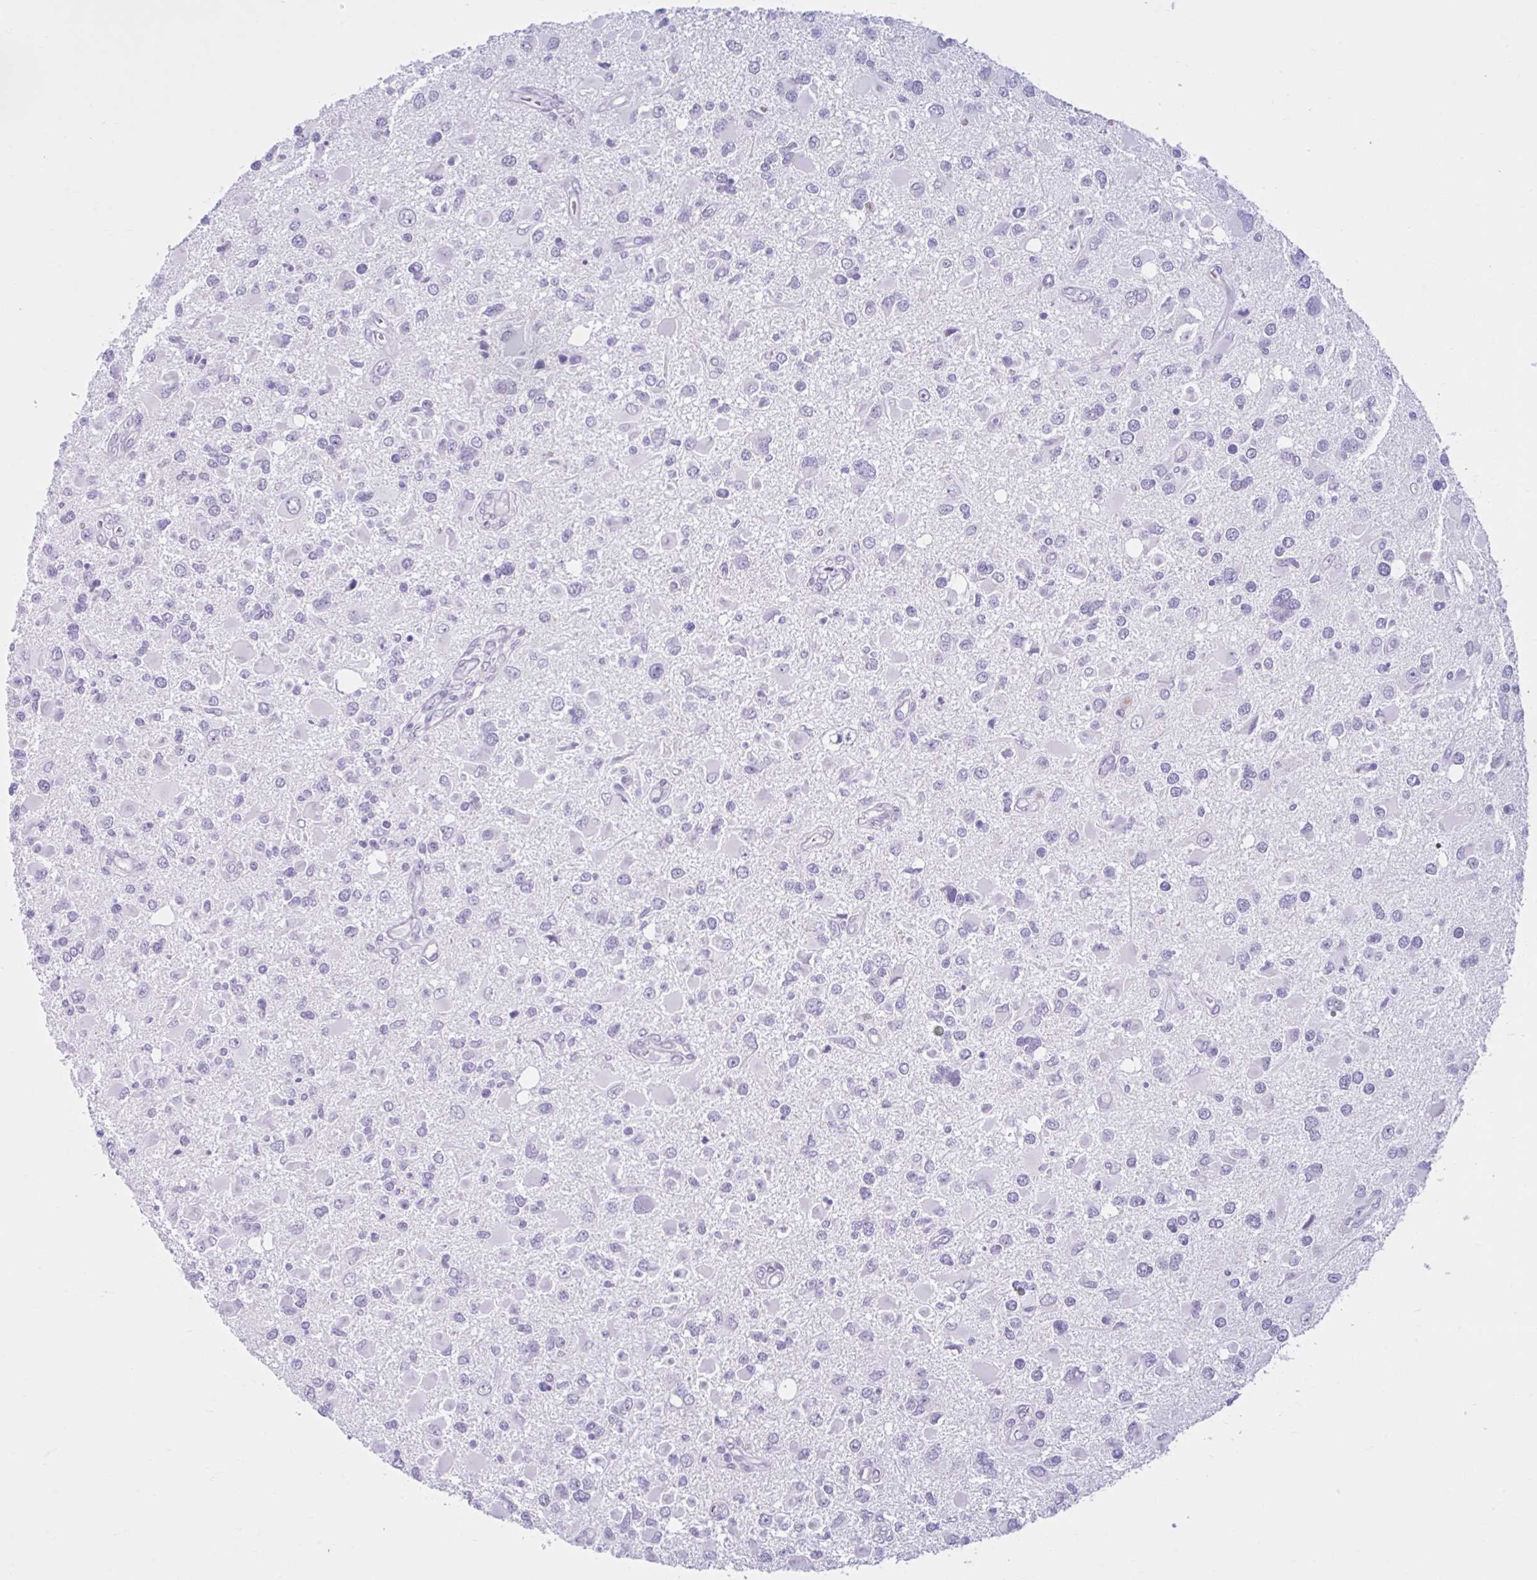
{"staining": {"intensity": "negative", "quantity": "none", "location": "none"}, "tissue": "glioma", "cell_type": "Tumor cells", "image_type": "cancer", "snomed": [{"axis": "morphology", "description": "Glioma, malignant, High grade"}, {"axis": "topography", "description": "Brain"}], "caption": "The IHC histopathology image has no significant staining in tumor cells of malignant glioma (high-grade) tissue.", "gene": "CEP120", "patient": {"sex": "male", "age": 53}}